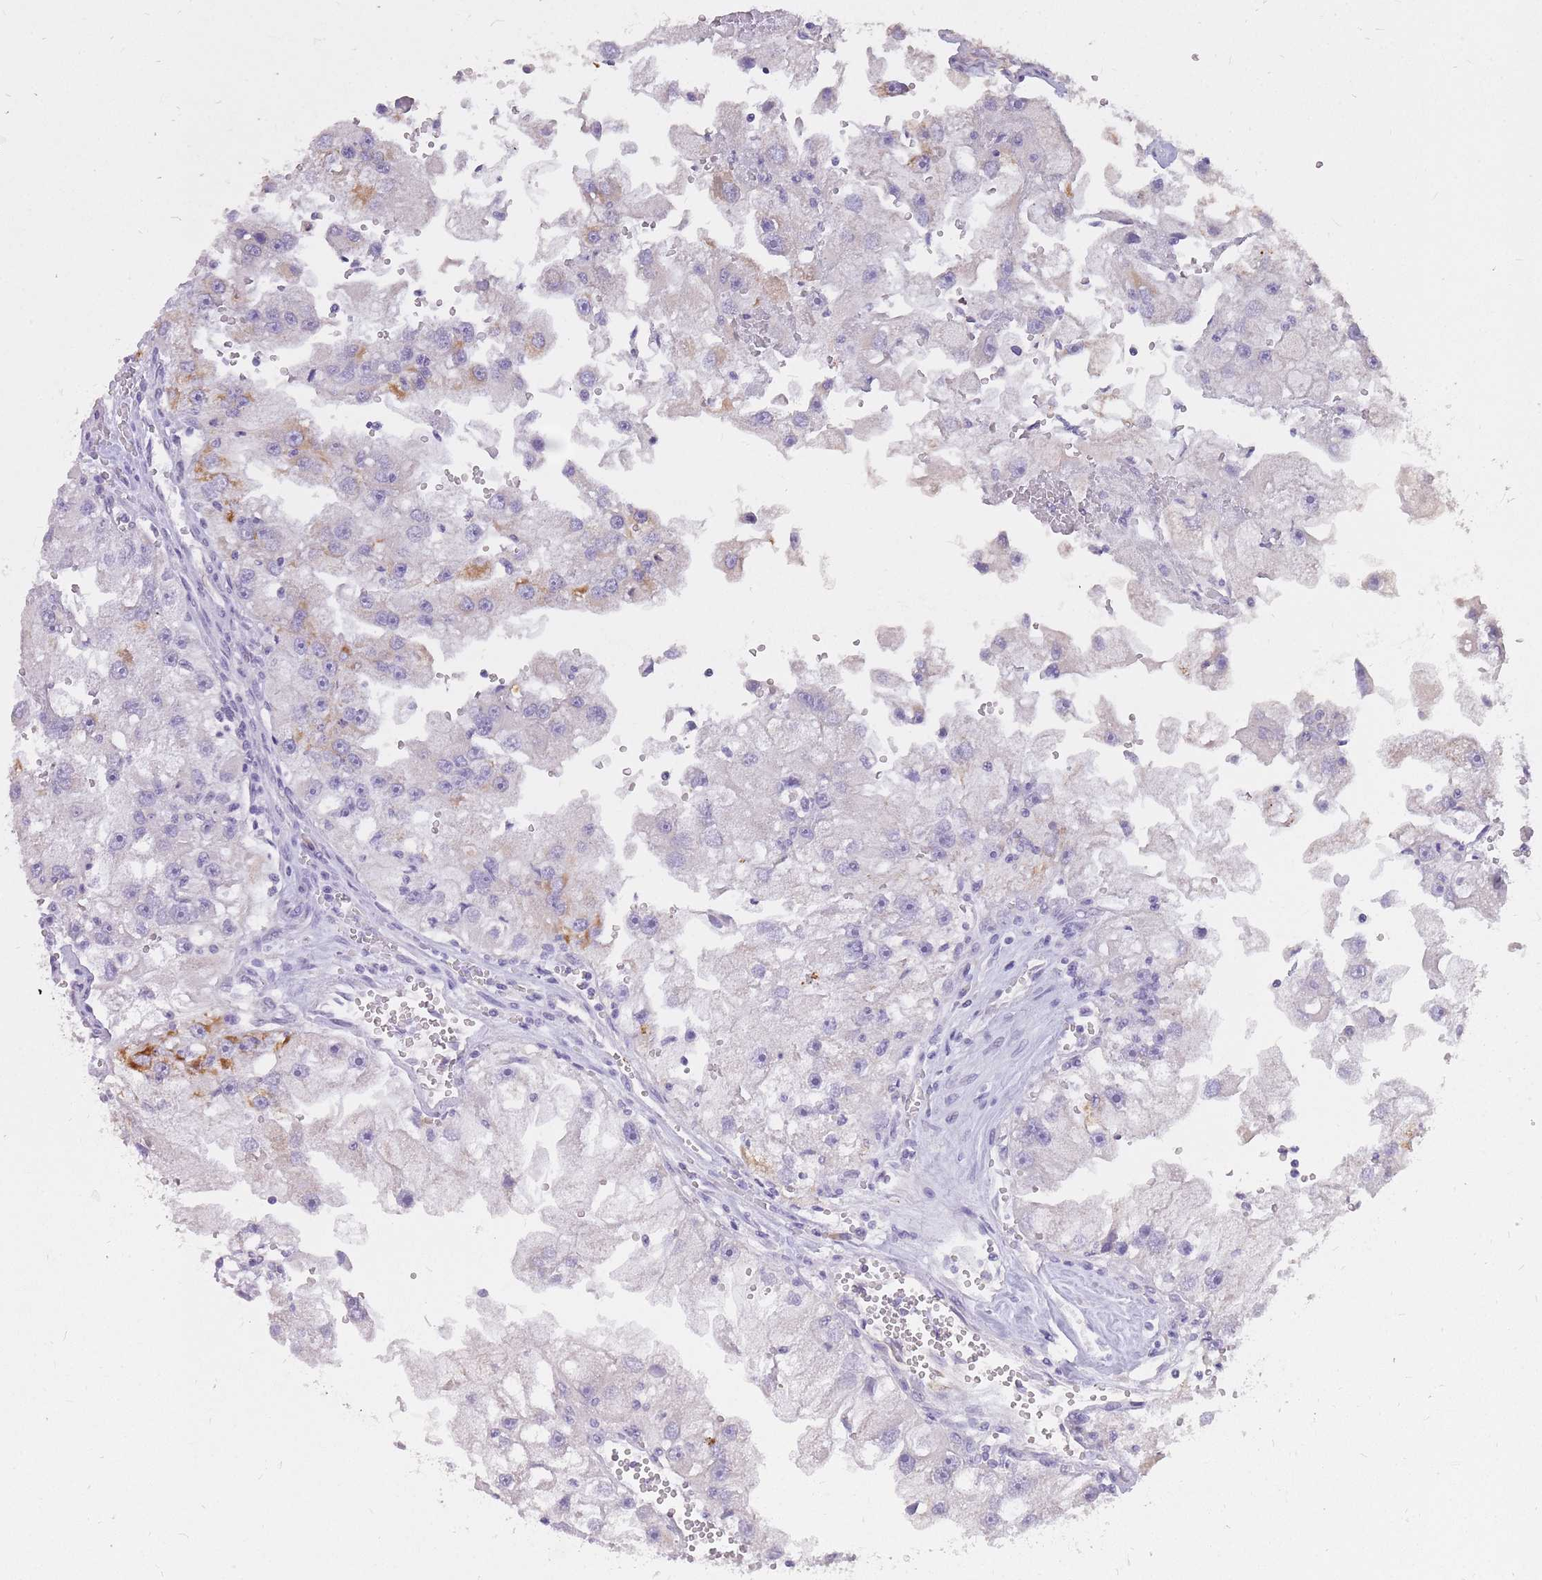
{"staining": {"intensity": "moderate", "quantity": "<25%", "location": "cytoplasmic/membranous"}, "tissue": "renal cancer", "cell_type": "Tumor cells", "image_type": "cancer", "snomed": [{"axis": "morphology", "description": "Adenocarcinoma, NOS"}, {"axis": "topography", "description": "Kidney"}], "caption": "Moderate cytoplasmic/membranous staining for a protein is appreciated in about <25% of tumor cells of renal cancer (adenocarcinoma) using IHC.", "gene": "RNF170", "patient": {"sex": "male", "age": 63}}